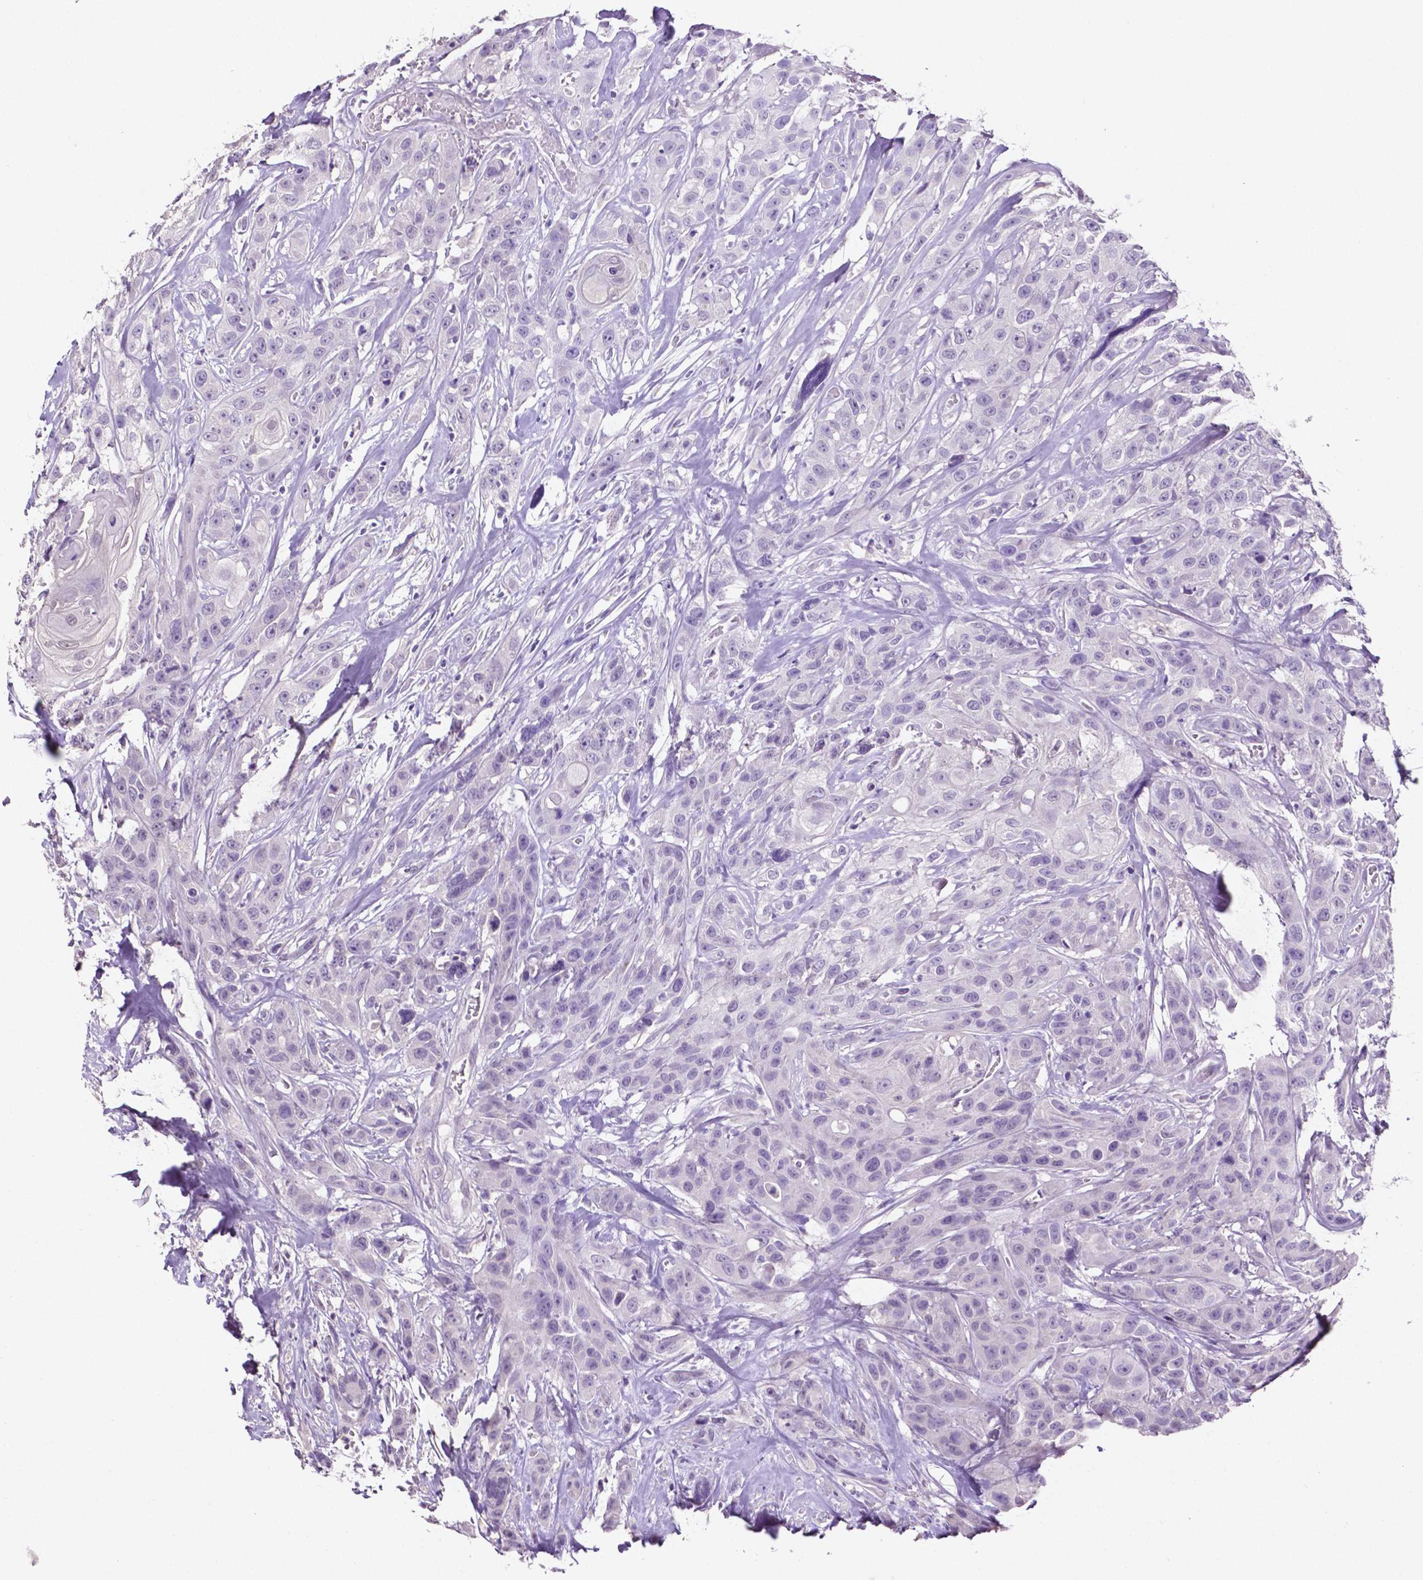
{"staining": {"intensity": "negative", "quantity": "none", "location": "none"}, "tissue": "head and neck cancer", "cell_type": "Tumor cells", "image_type": "cancer", "snomed": [{"axis": "morphology", "description": "Squamous cell carcinoma, NOS"}, {"axis": "topography", "description": "Head-Neck"}], "caption": "Immunohistochemical staining of head and neck squamous cell carcinoma shows no significant positivity in tumor cells.", "gene": "SLC22A2", "patient": {"sex": "male", "age": 57}}